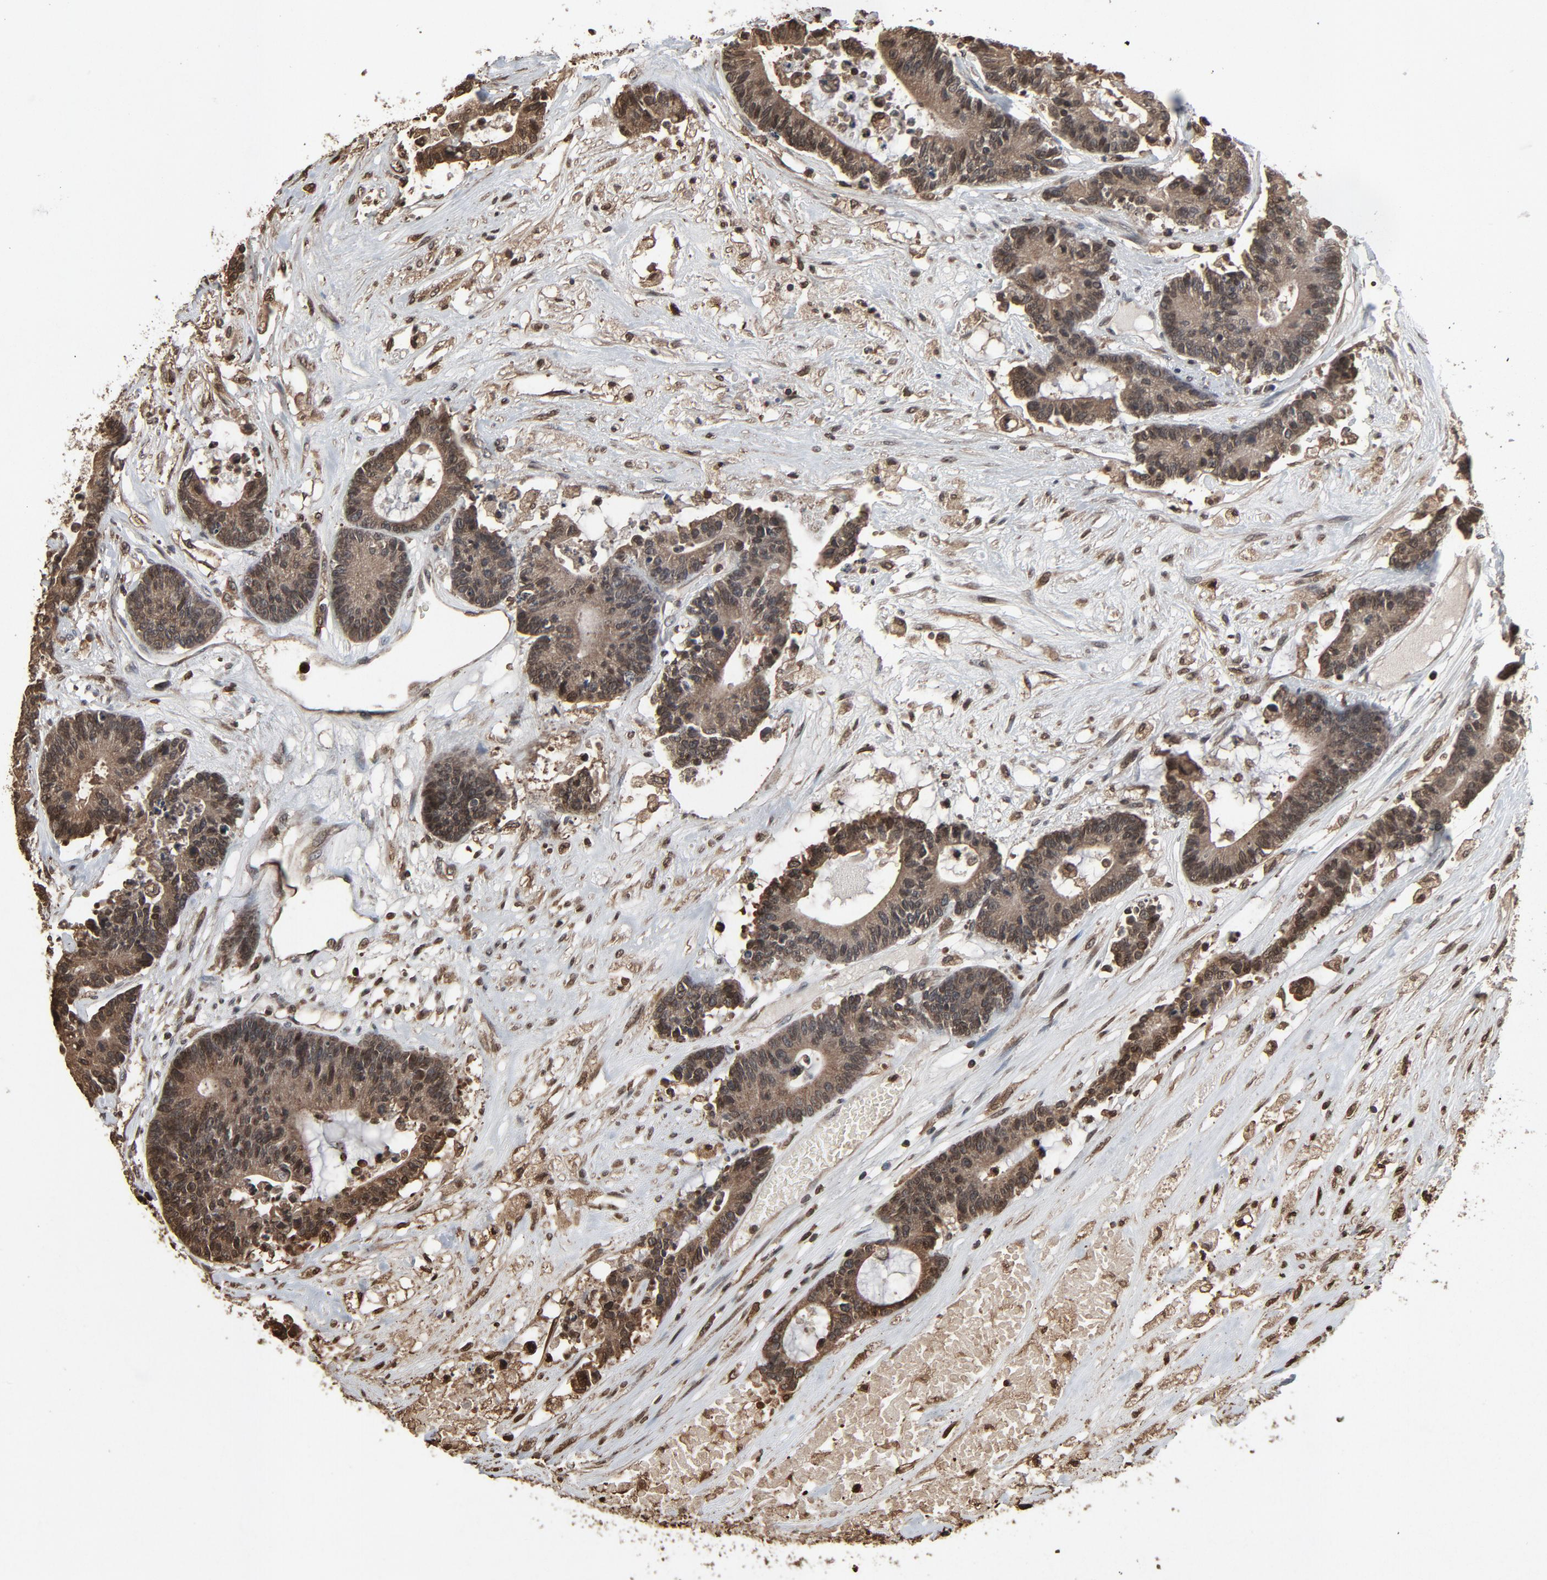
{"staining": {"intensity": "weak", "quantity": "25%-75%", "location": "cytoplasmic/membranous"}, "tissue": "colorectal cancer", "cell_type": "Tumor cells", "image_type": "cancer", "snomed": [{"axis": "morphology", "description": "Adenocarcinoma, NOS"}, {"axis": "topography", "description": "Colon"}], "caption": "Brown immunohistochemical staining in human adenocarcinoma (colorectal) reveals weak cytoplasmic/membranous positivity in about 25%-75% of tumor cells.", "gene": "UBE2D1", "patient": {"sex": "female", "age": 84}}